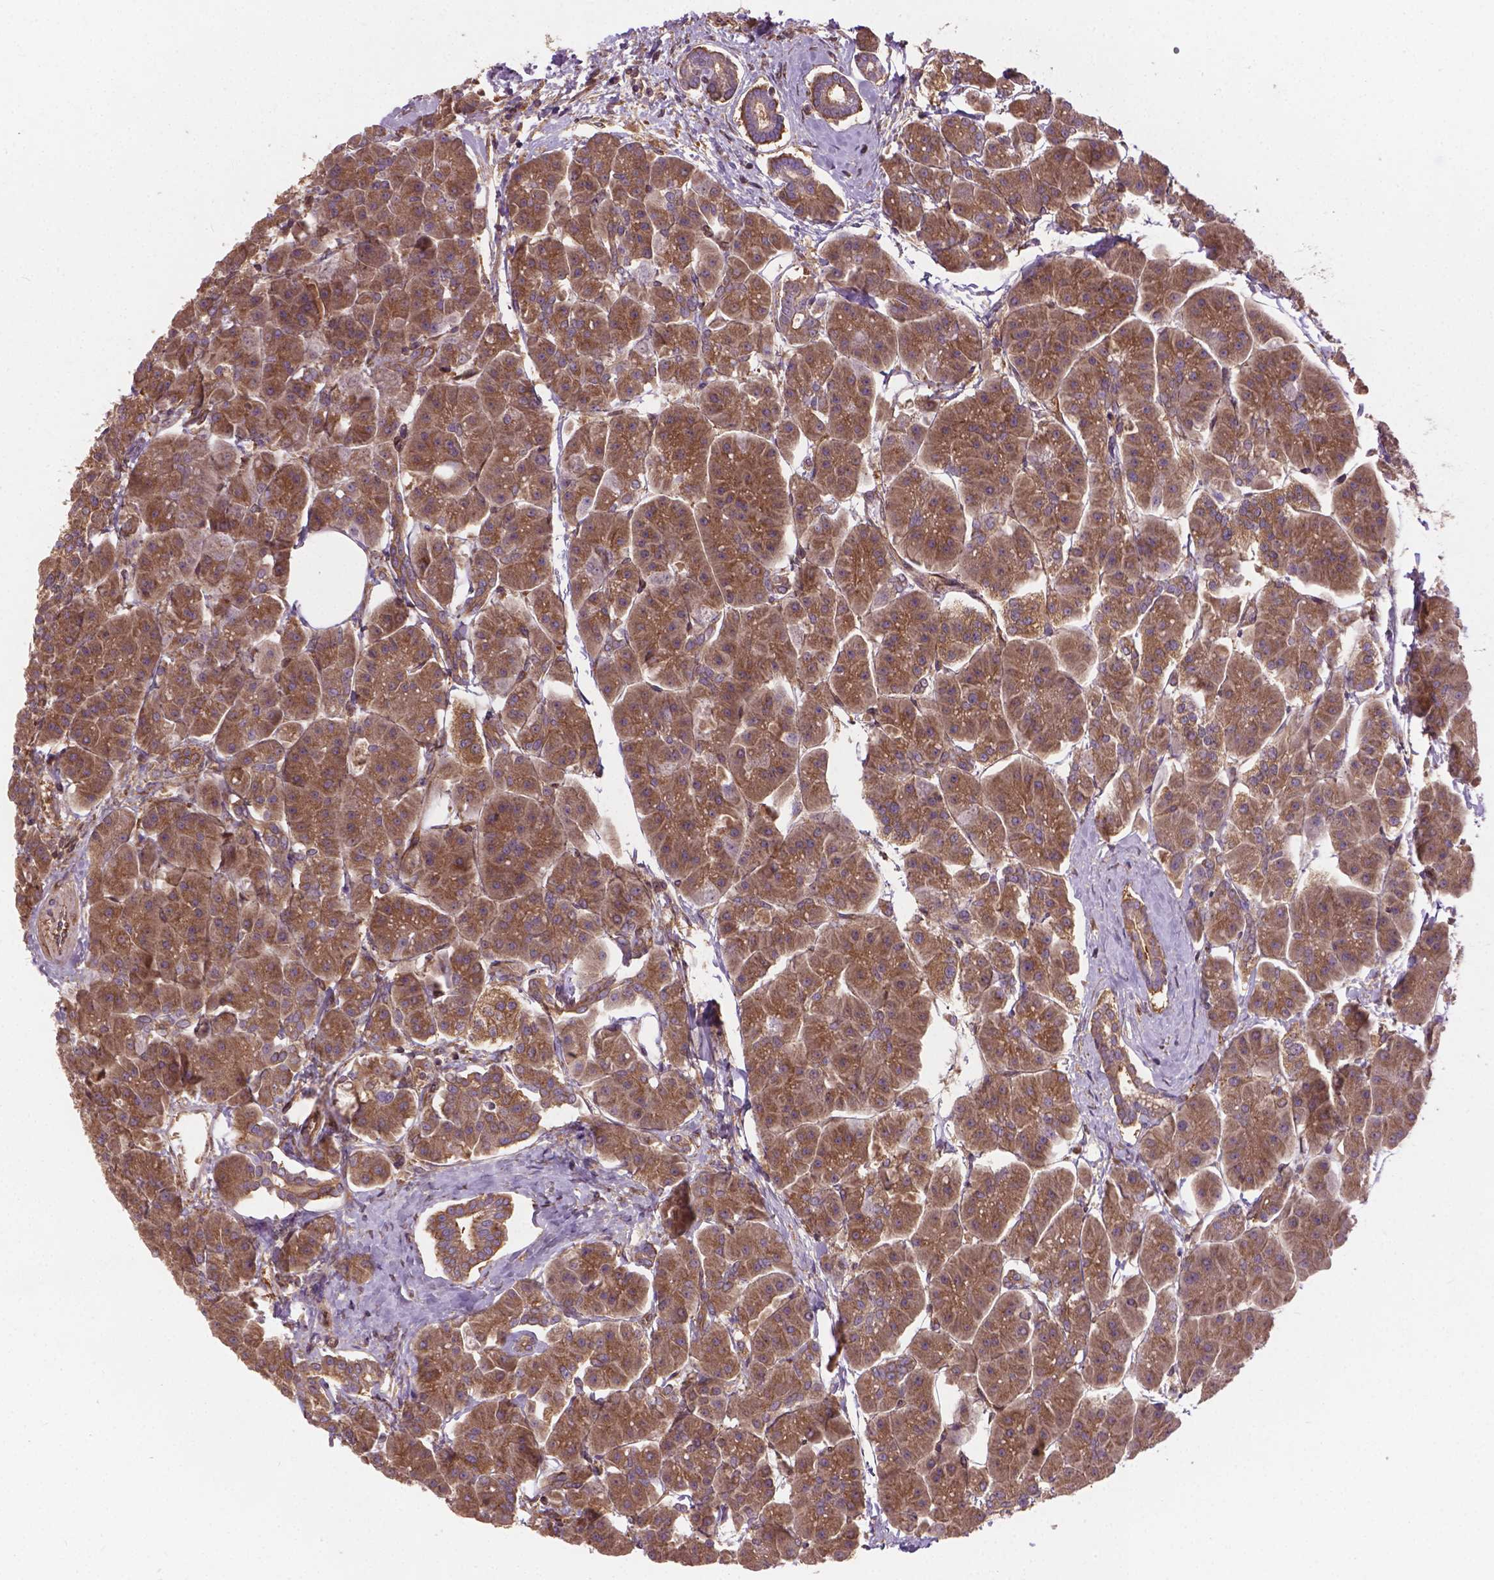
{"staining": {"intensity": "moderate", "quantity": ">75%", "location": "cytoplasmic/membranous"}, "tissue": "pancreas", "cell_type": "Exocrine glandular cells", "image_type": "normal", "snomed": [{"axis": "morphology", "description": "Normal tissue, NOS"}, {"axis": "topography", "description": "Adipose tissue"}, {"axis": "topography", "description": "Pancreas"}, {"axis": "topography", "description": "Peripheral nerve tissue"}], "caption": "Moderate cytoplasmic/membranous protein expression is present in about >75% of exocrine glandular cells in pancreas. Ihc stains the protein in brown and the nuclei are stained blue.", "gene": "MZT1", "patient": {"sex": "female", "age": 58}}